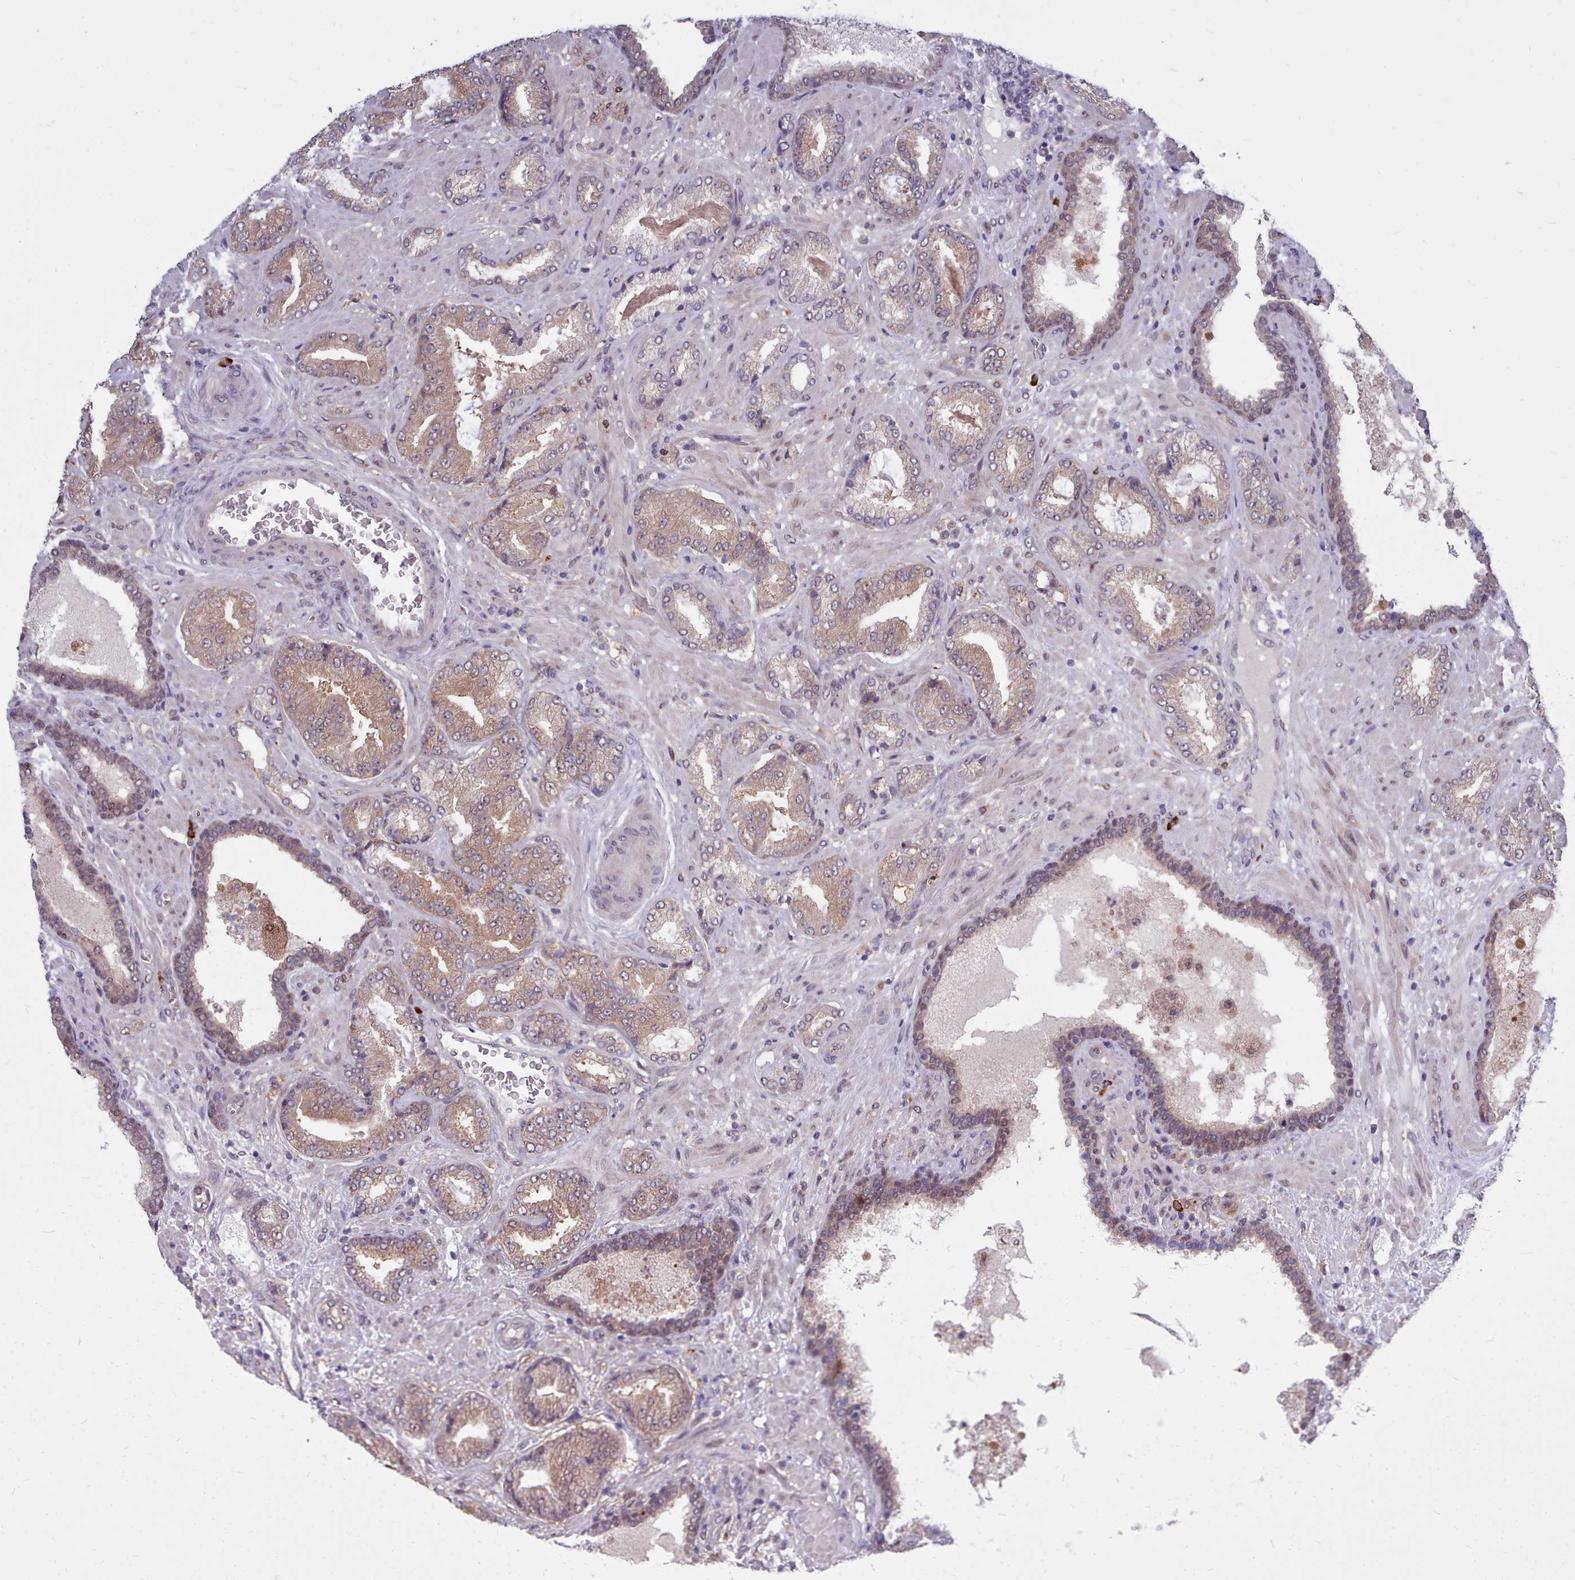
{"staining": {"intensity": "weak", "quantity": ">75%", "location": "cytoplasmic/membranous"}, "tissue": "prostate cancer", "cell_type": "Tumor cells", "image_type": "cancer", "snomed": [{"axis": "morphology", "description": "Adenocarcinoma, High grade"}, {"axis": "topography", "description": "Prostate"}], "caption": "Prostate cancer tissue displays weak cytoplasmic/membranous expression in about >75% of tumor cells", "gene": "AHCY", "patient": {"sex": "male", "age": 68}}